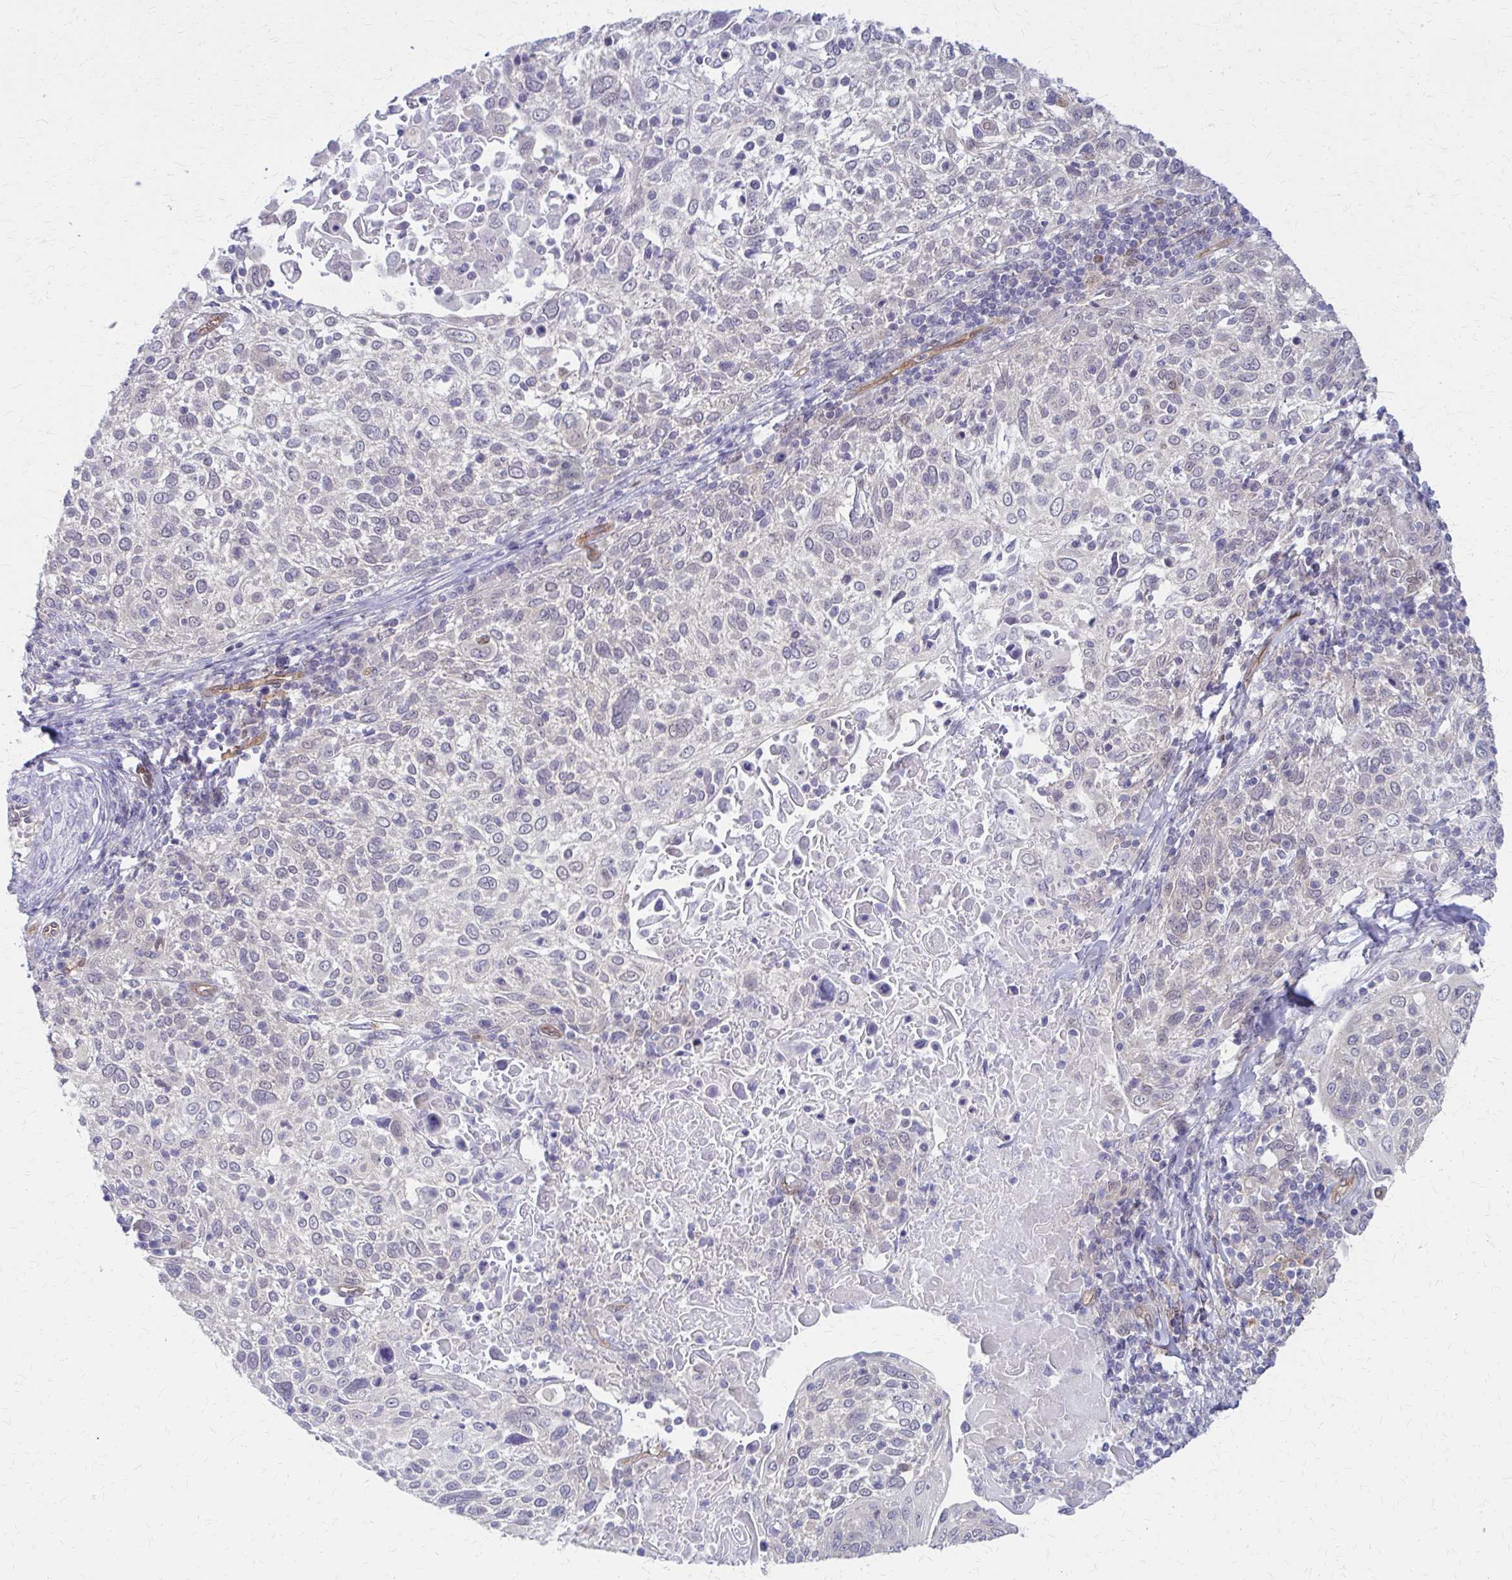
{"staining": {"intensity": "weak", "quantity": "25%-75%", "location": "cytoplasmic/membranous"}, "tissue": "cervical cancer", "cell_type": "Tumor cells", "image_type": "cancer", "snomed": [{"axis": "morphology", "description": "Squamous cell carcinoma, NOS"}, {"axis": "topography", "description": "Cervix"}], "caption": "Protein positivity by immunohistochemistry (IHC) demonstrates weak cytoplasmic/membranous staining in about 25%-75% of tumor cells in cervical cancer. (DAB IHC, brown staining for protein, blue staining for nuclei).", "gene": "CLIC2", "patient": {"sex": "female", "age": 61}}